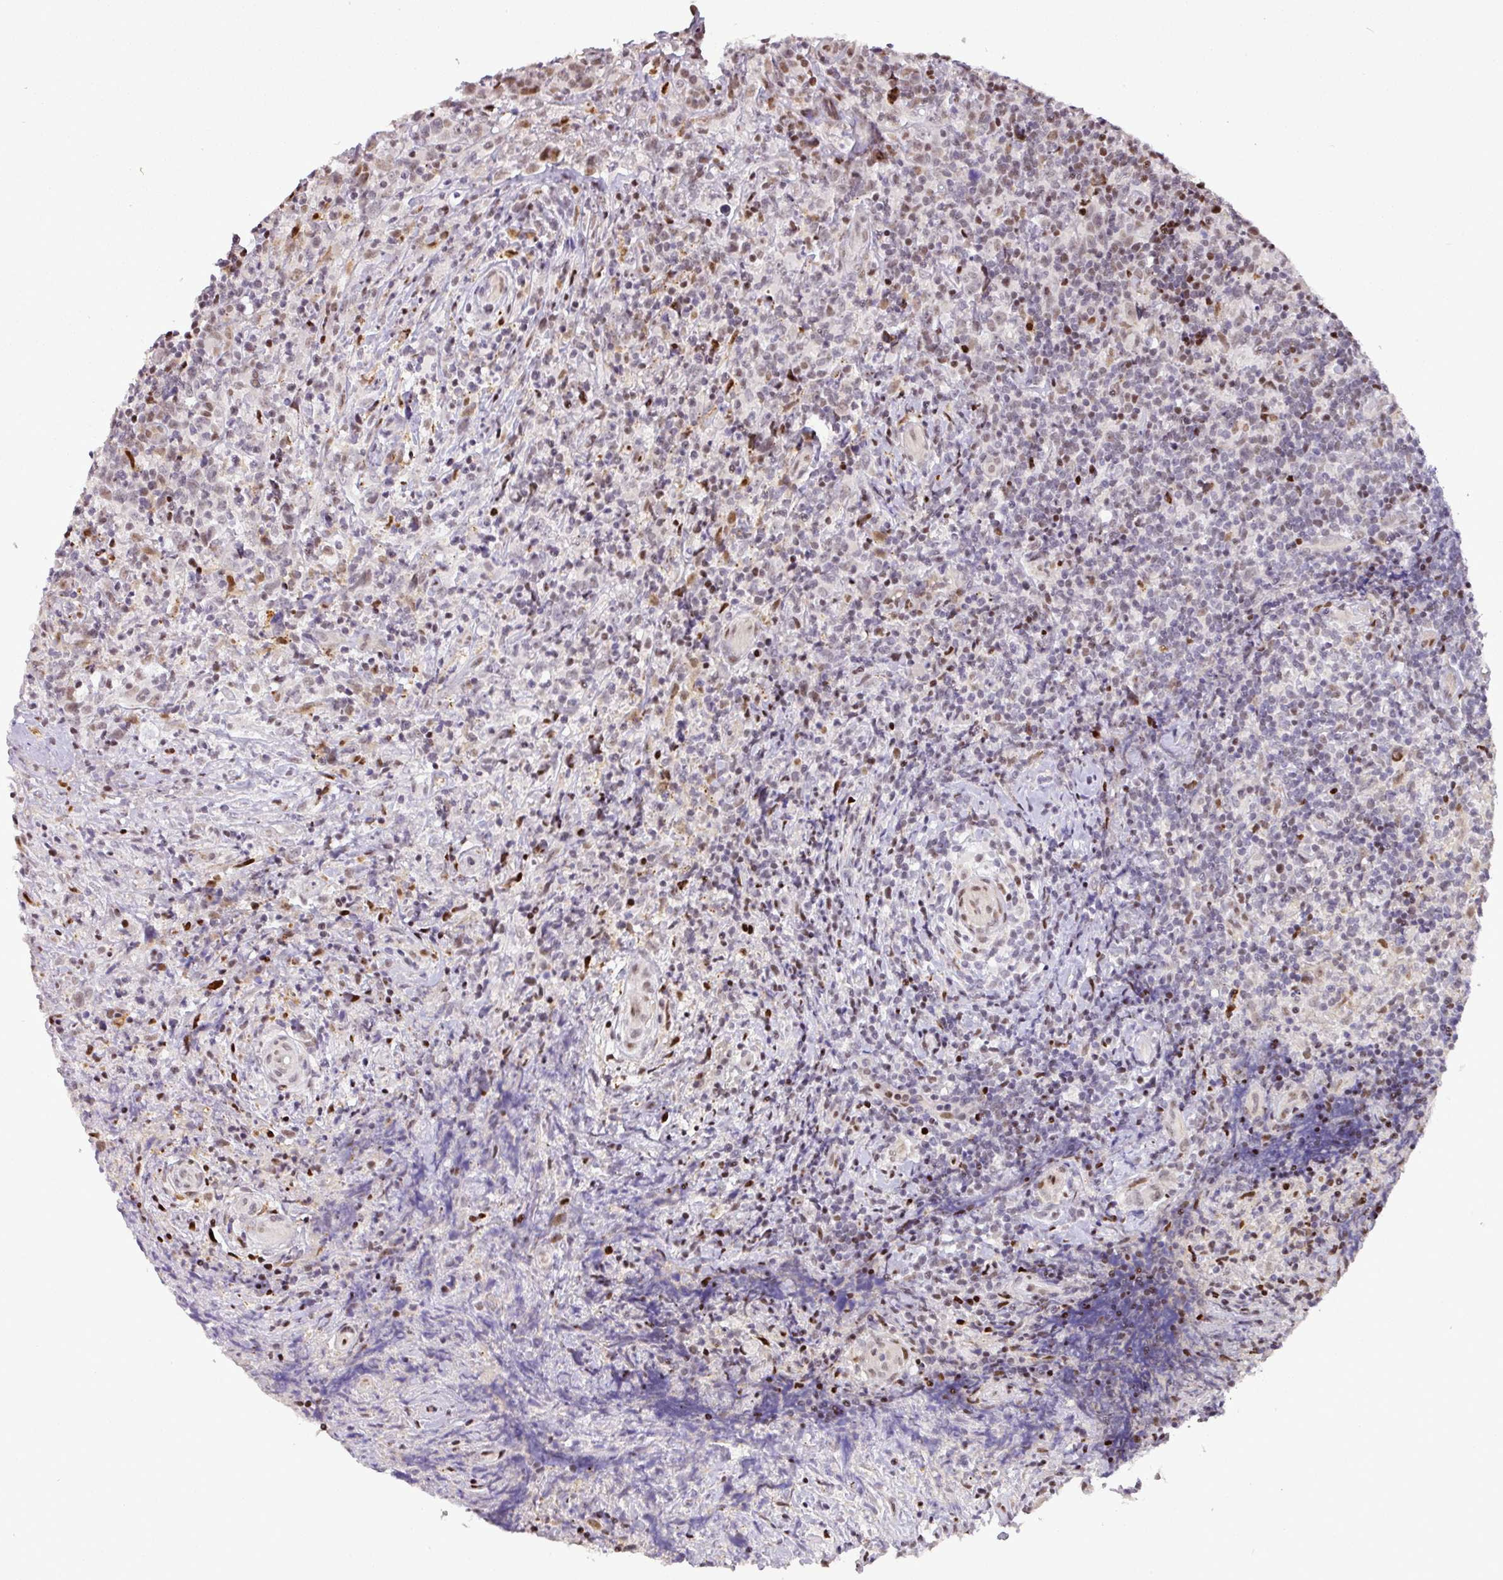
{"staining": {"intensity": "moderate", "quantity": "<25%", "location": "nuclear"}, "tissue": "lymphoma", "cell_type": "Tumor cells", "image_type": "cancer", "snomed": [{"axis": "morphology", "description": "Hodgkin's disease, NOS"}, {"axis": "topography", "description": "Lymph node"}], "caption": "Hodgkin's disease stained for a protein reveals moderate nuclear positivity in tumor cells.", "gene": "MYSM1", "patient": {"sex": "female", "age": 18}}